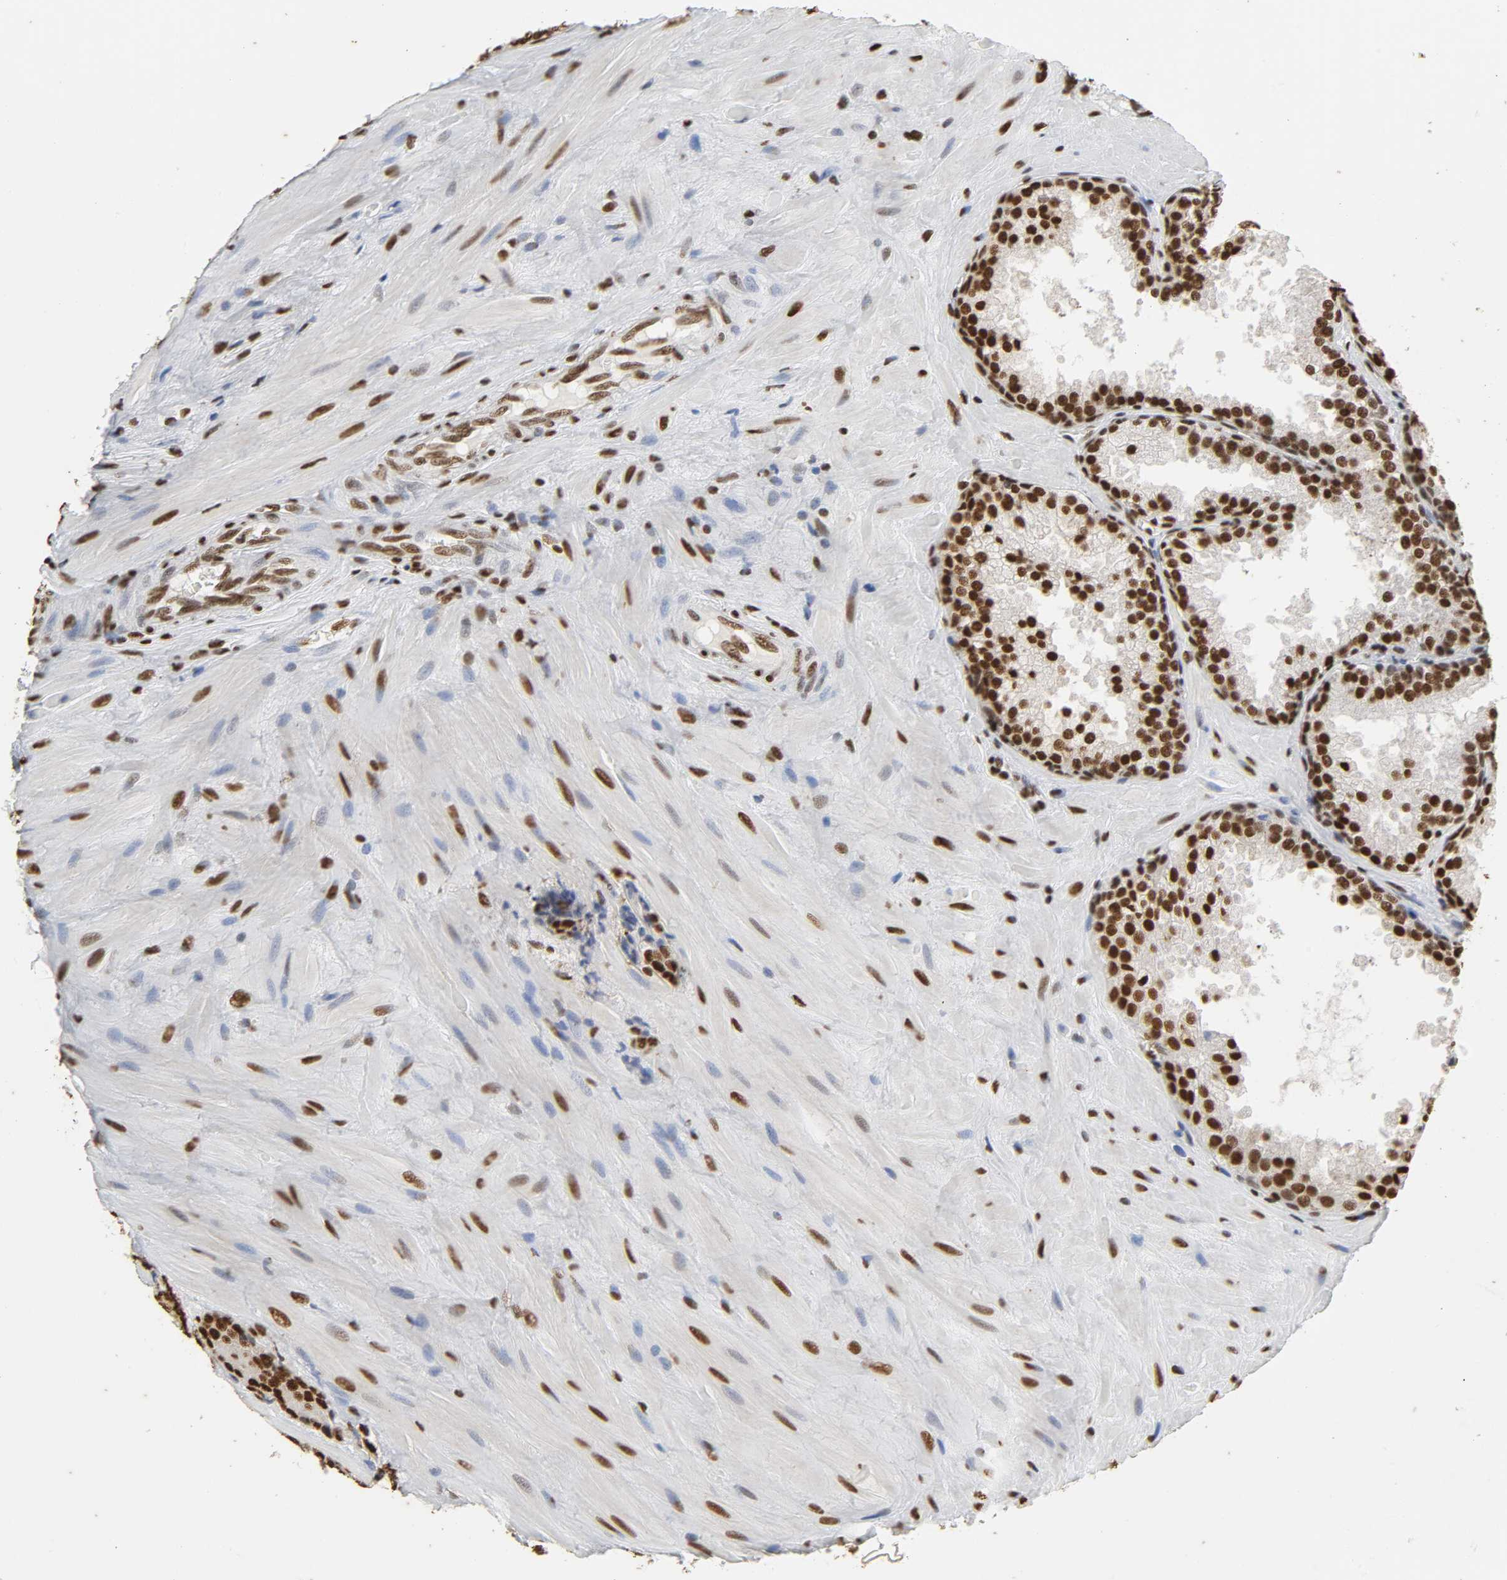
{"staining": {"intensity": "strong", "quantity": ">75%", "location": "nuclear"}, "tissue": "prostate cancer", "cell_type": "Tumor cells", "image_type": "cancer", "snomed": [{"axis": "morphology", "description": "Adenocarcinoma, High grade"}, {"axis": "topography", "description": "Prostate"}], "caption": "Tumor cells demonstrate high levels of strong nuclear staining in about >75% of cells in human prostate high-grade adenocarcinoma.", "gene": "HNRNPC", "patient": {"sex": "male", "age": 70}}